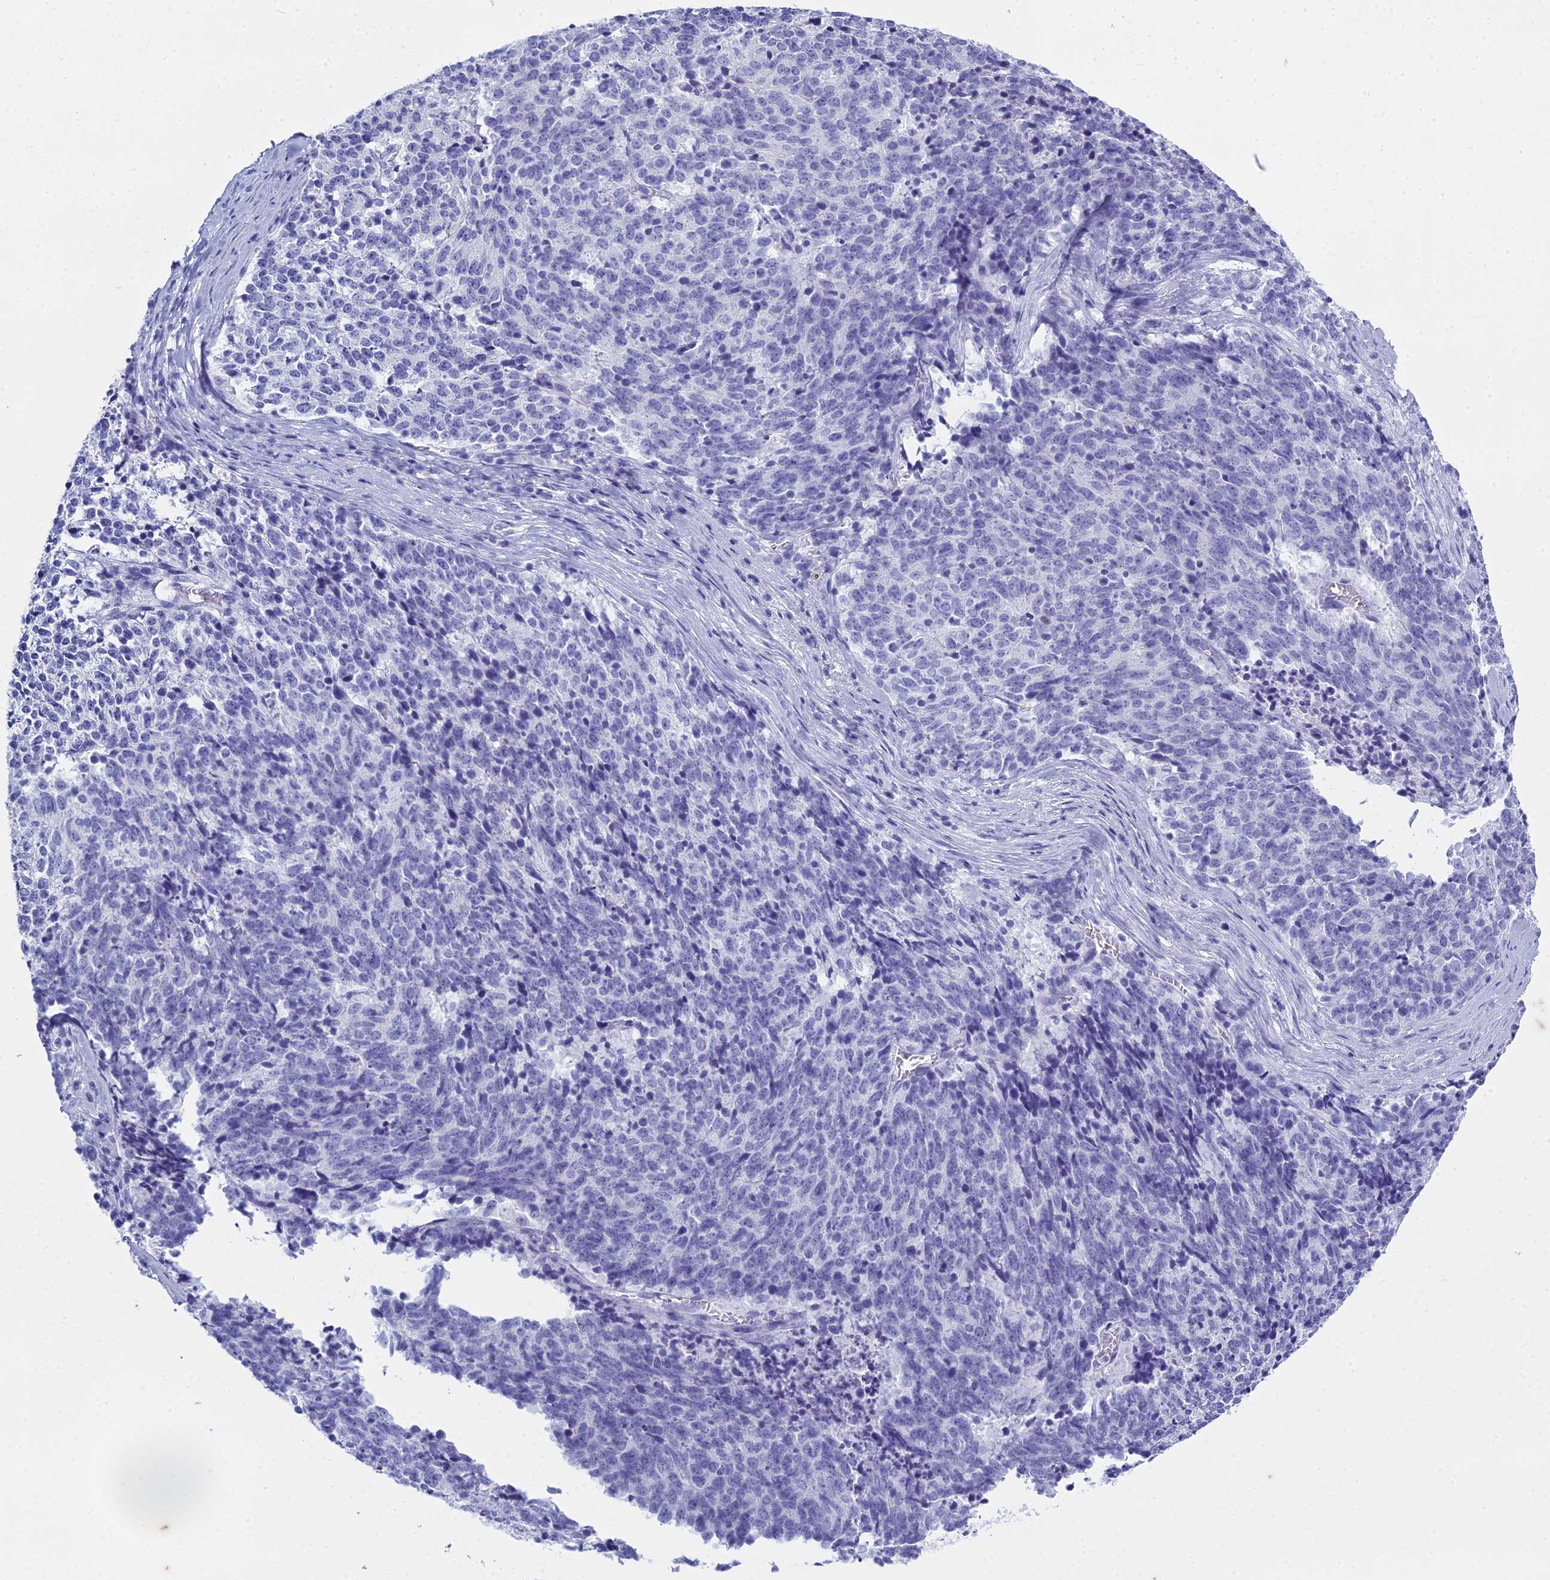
{"staining": {"intensity": "negative", "quantity": "none", "location": "none"}, "tissue": "cervical cancer", "cell_type": "Tumor cells", "image_type": "cancer", "snomed": [{"axis": "morphology", "description": "Squamous cell carcinoma, NOS"}, {"axis": "topography", "description": "Cervix"}], "caption": "Histopathology image shows no protein positivity in tumor cells of cervical cancer (squamous cell carcinoma) tissue. (Immunohistochemistry, brightfield microscopy, high magnification).", "gene": "HMGB4", "patient": {"sex": "female", "age": 29}}